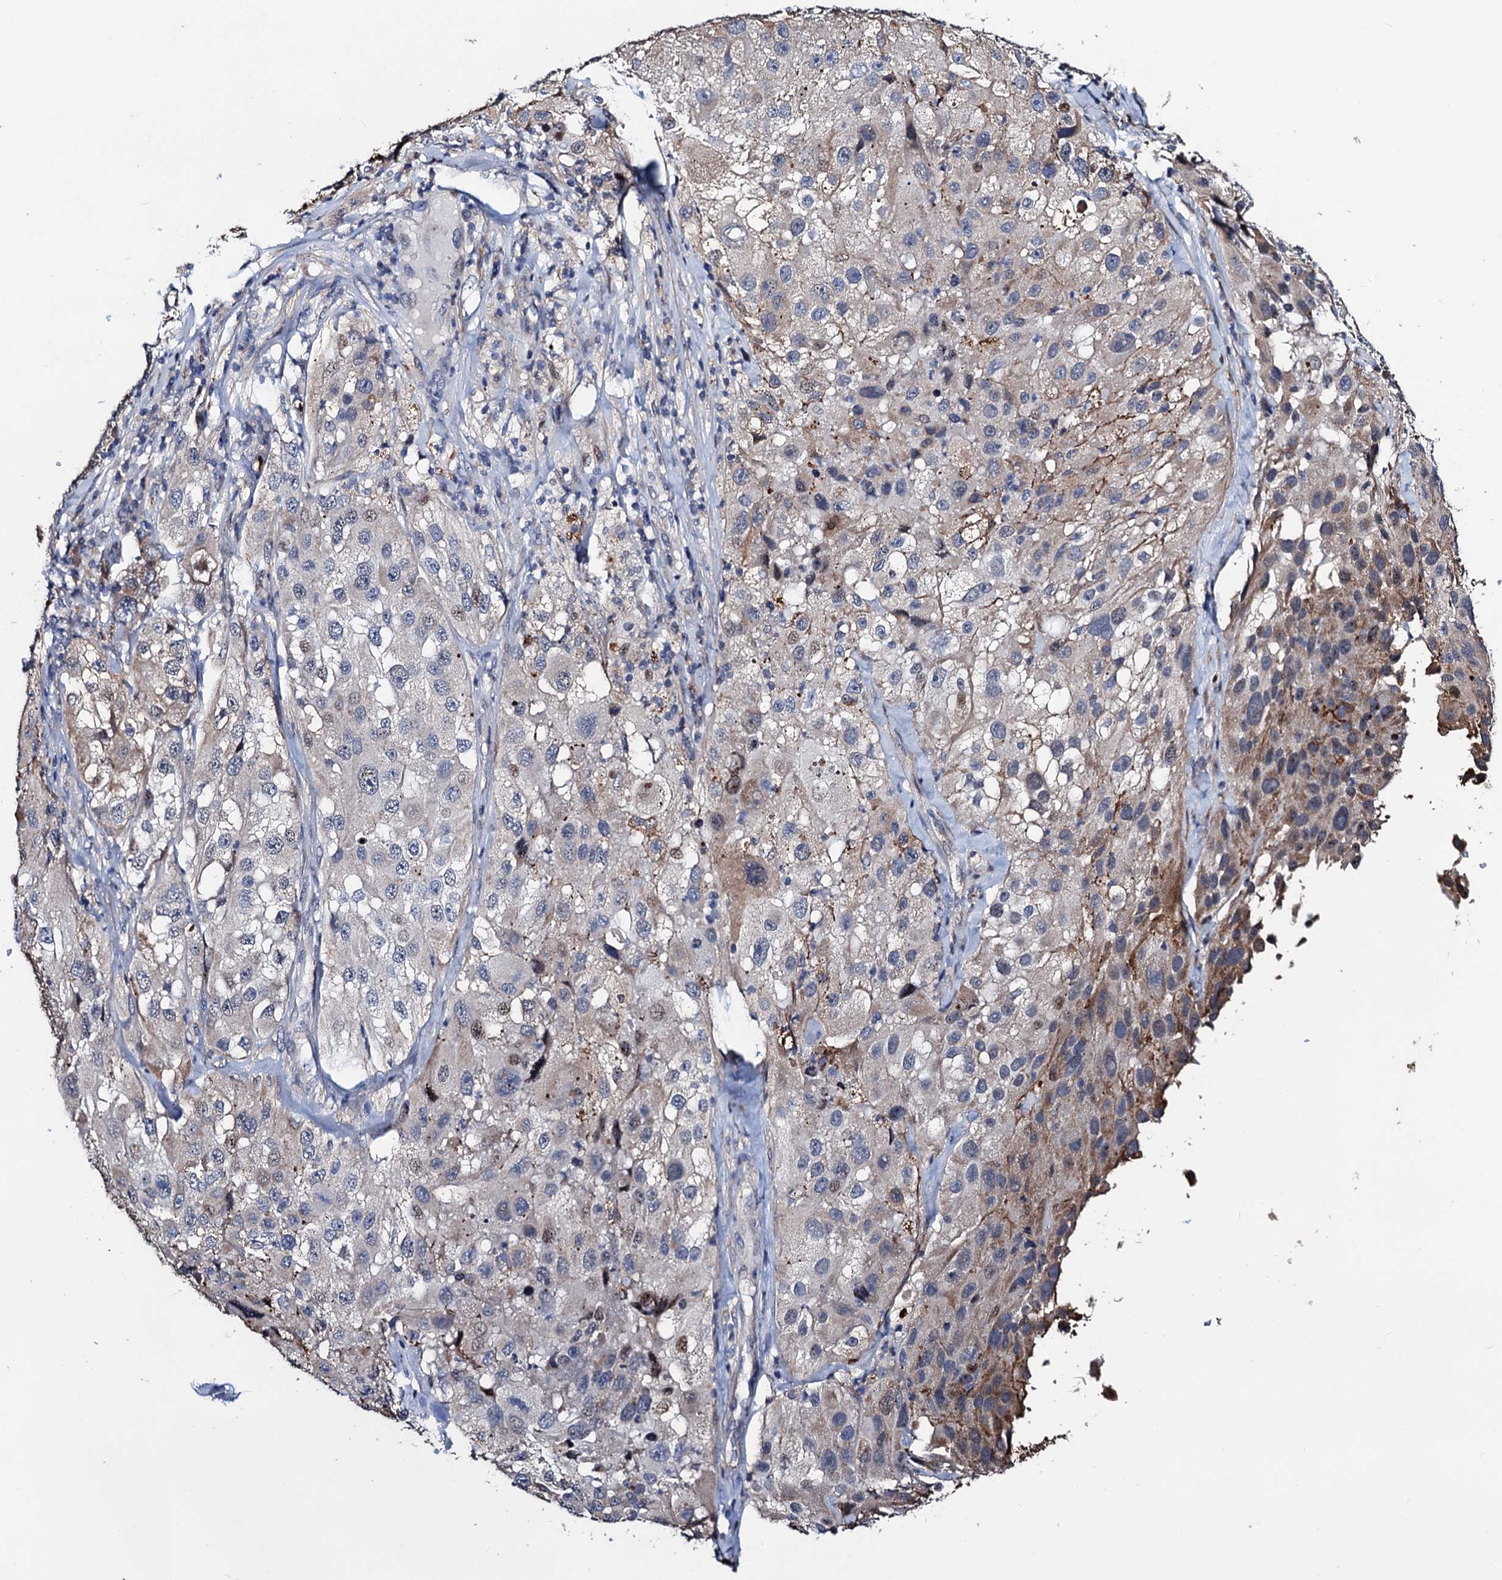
{"staining": {"intensity": "negative", "quantity": "none", "location": "none"}, "tissue": "melanoma", "cell_type": "Tumor cells", "image_type": "cancer", "snomed": [{"axis": "morphology", "description": "Malignant melanoma, Metastatic site"}, {"axis": "topography", "description": "Lymph node"}], "caption": "Immunohistochemistry histopathology image of neoplastic tissue: melanoma stained with DAB exhibits no significant protein positivity in tumor cells.", "gene": "FAM222A", "patient": {"sex": "male", "age": 62}}